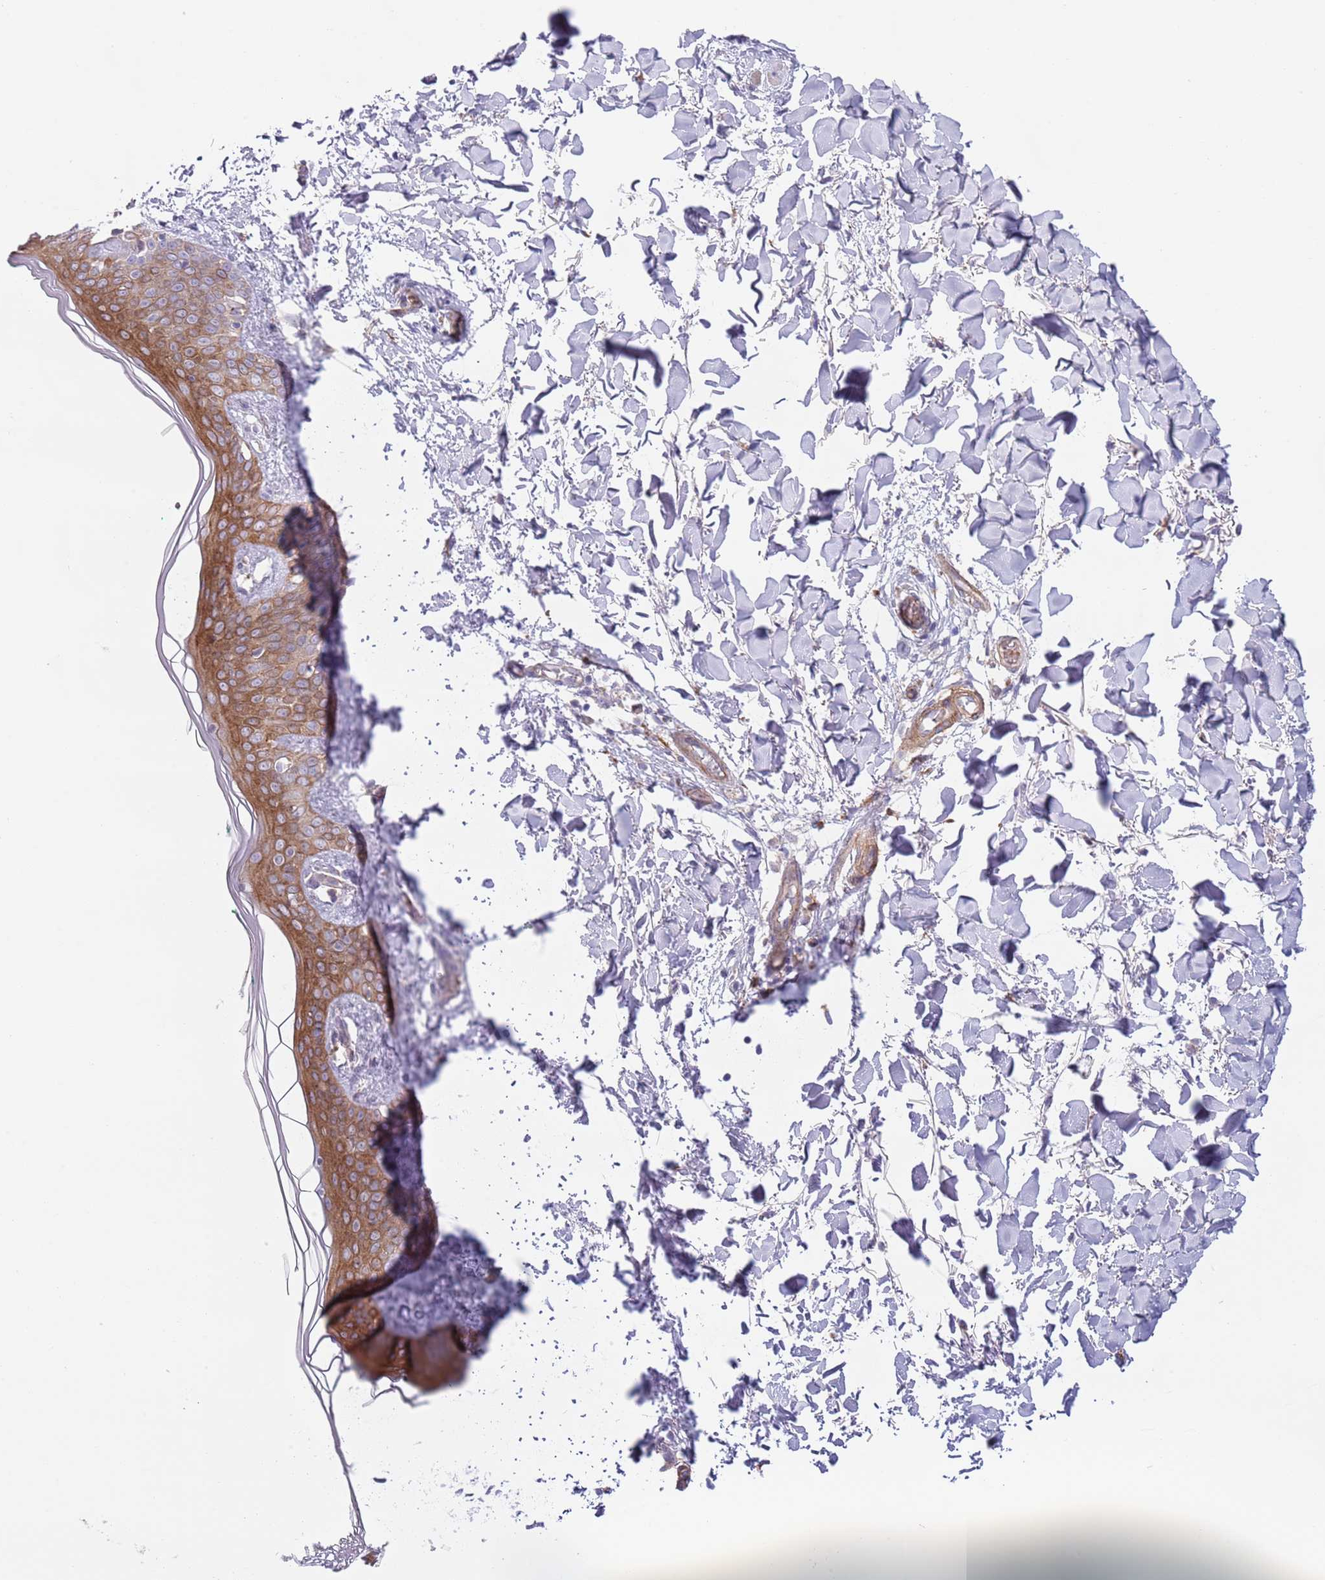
{"staining": {"intensity": "negative", "quantity": "none", "location": "none"}, "tissue": "skin", "cell_type": "Fibroblasts", "image_type": "normal", "snomed": [{"axis": "morphology", "description": "Normal tissue, NOS"}, {"axis": "topography", "description": "Skin"}], "caption": "Immunohistochemistry (IHC) image of normal human skin stained for a protein (brown), which shows no expression in fibroblasts. The staining is performed using DAB (3,3'-diaminobenzidine) brown chromogen with nuclei counter-stained in using hematoxylin.", "gene": "TINAGL1", "patient": {"sex": "female", "age": 34}}